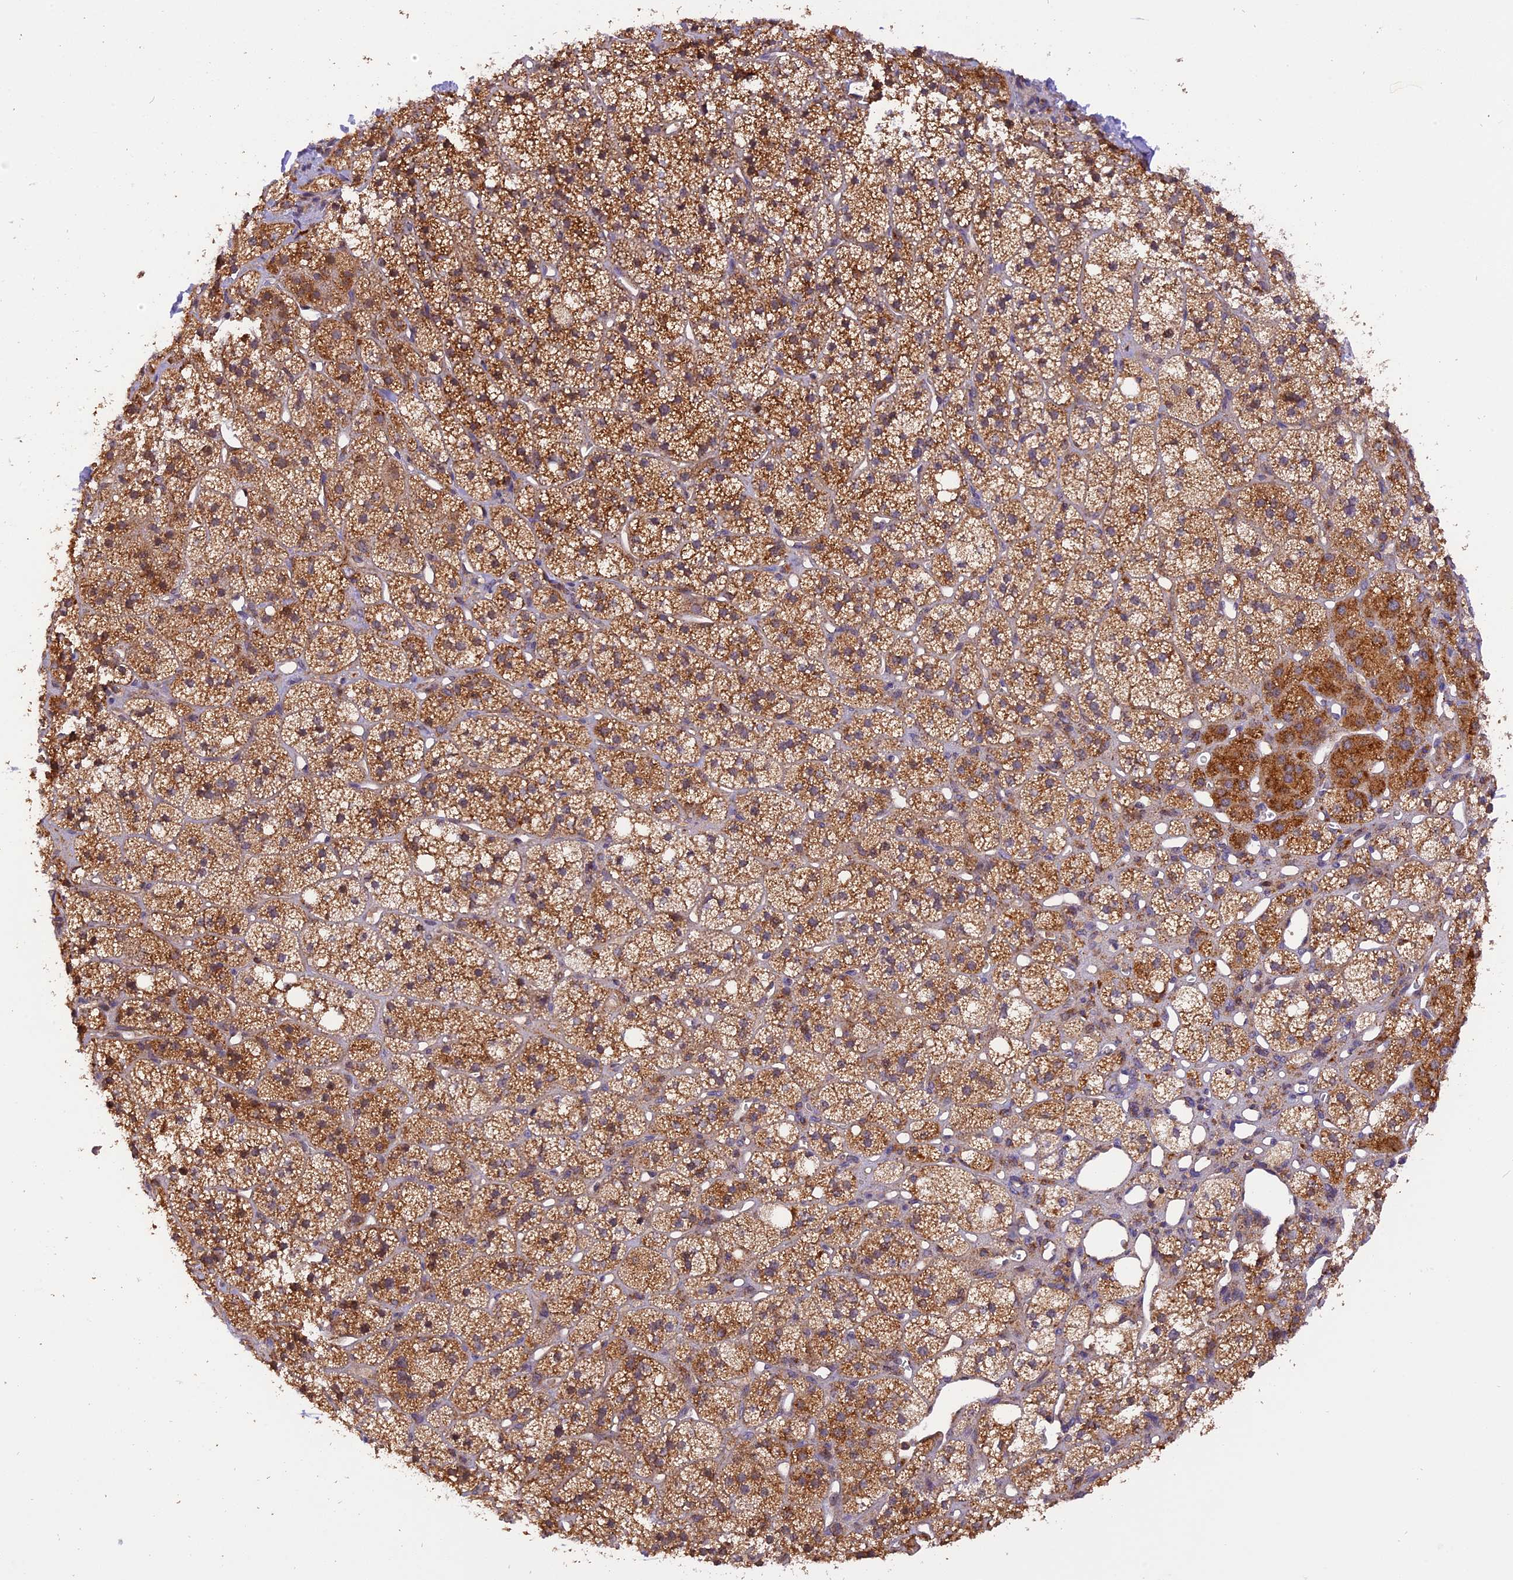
{"staining": {"intensity": "moderate", "quantity": ">75%", "location": "cytoplasmic/membranous"}, "tissue": "adrenal gland", "cell_type": "Glandular cells", "image_type": "normal", "snomed": [{"axis": "morphology", "description": "Normal tissue, NOS"}, {"axis": "topography", "description": "Adrenal gland"}], "caption": "Moderate cytoplasmic/membranous positivity for a protein is appreciated in about >75% of glandular cells of benign adrenal gland using immunohistochemistry.", "gene": "PEX3", "patient": {"sex": "male", "age": 61}}